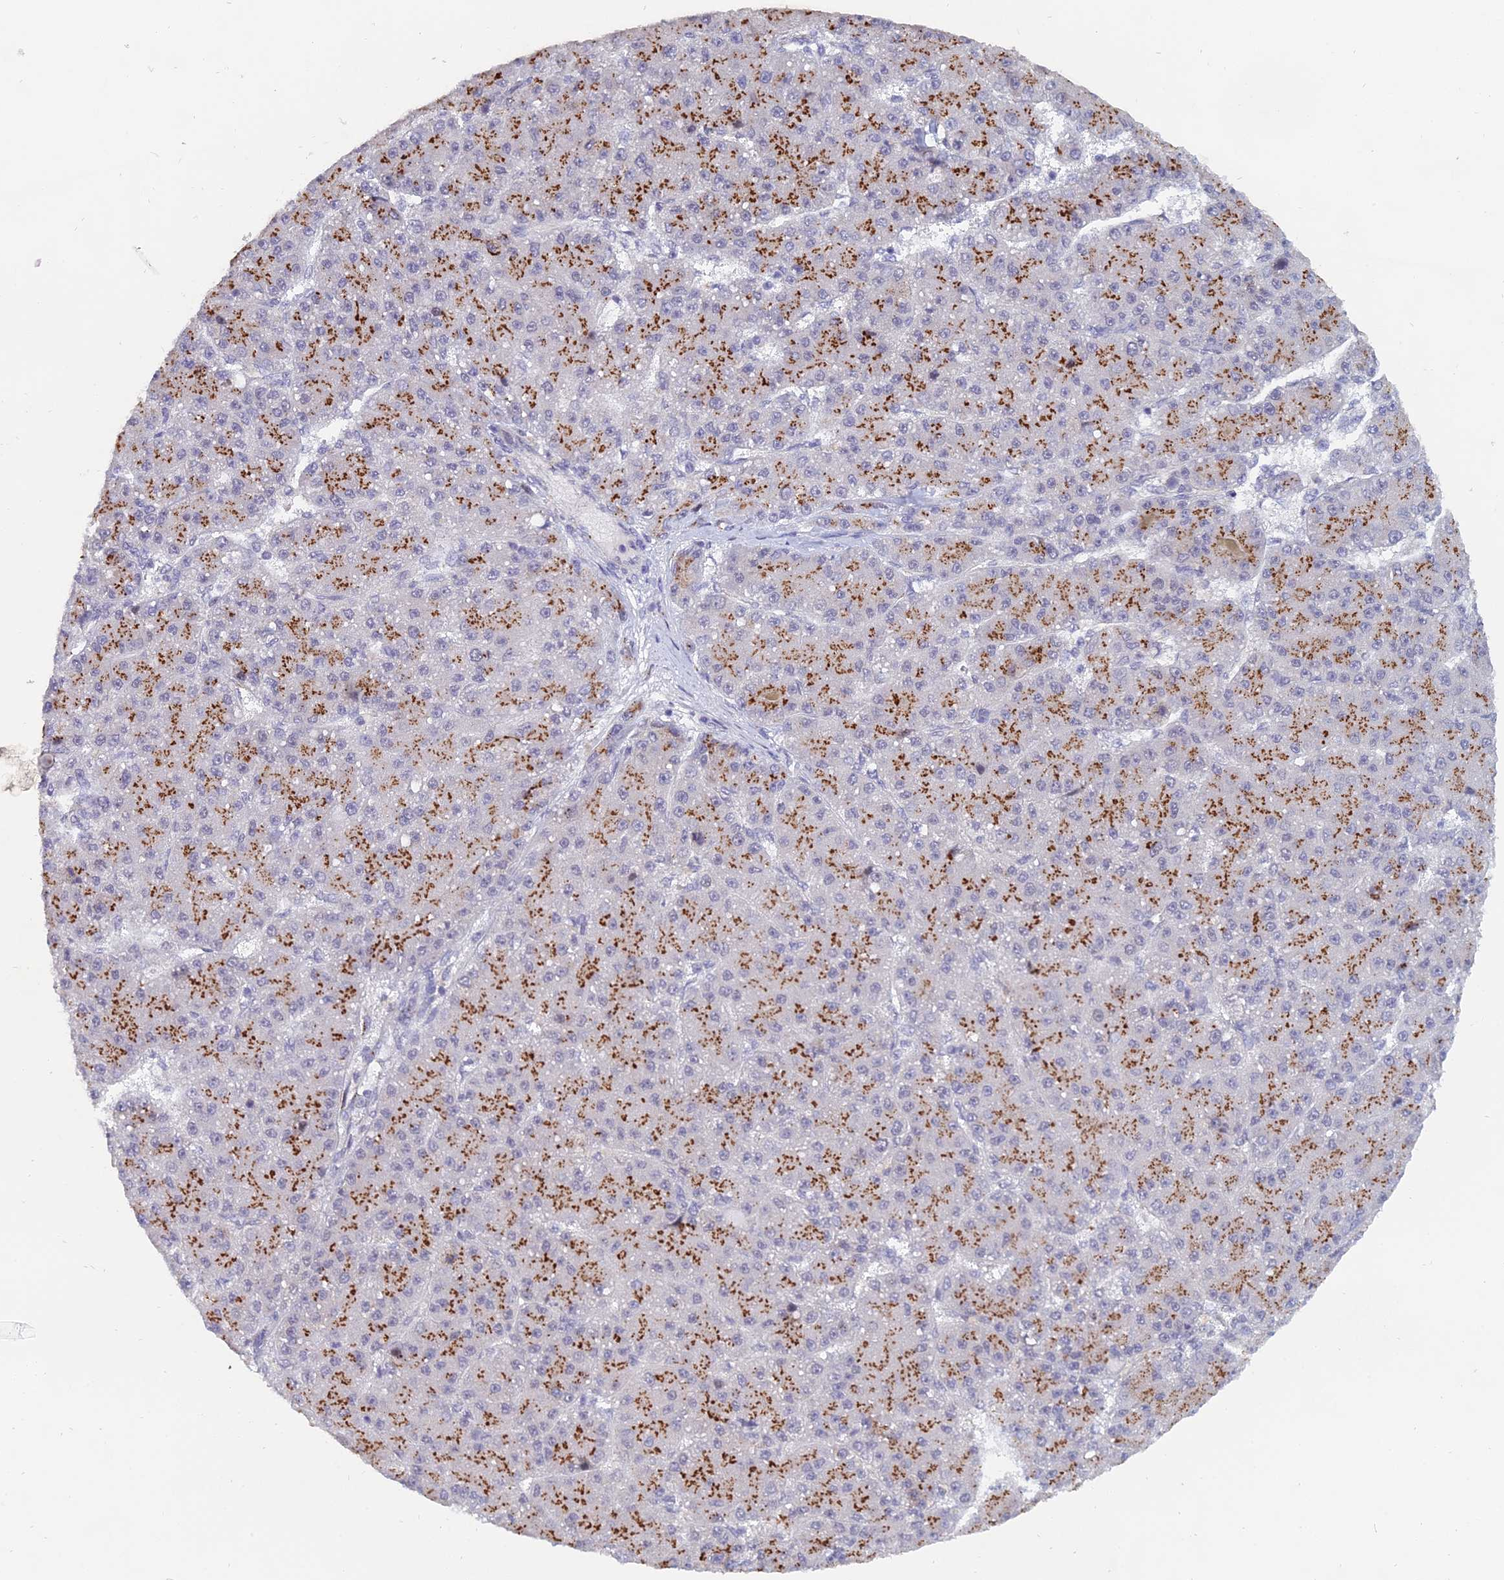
{"staining": {"intensity": "strong", "quantity": ">75%", "location": "cytoplasmic/membranous"}, "tissue": "liver cancer", "cell_type": "Tumor cells", "image_type": "cancer", "snomed": [{"axis": "morphology", "description": "Carcinoma, Hepatocellular, NOS"}, {"axis": "topography", "description": "Liver"}], "caption": "Protein staining displays strong cytoplasmic/membranous positivity in about >75% of tumor cells in liver cancer (hepatocellular carcinoma). The protein is shown in brown color, while the nuclei are stained blue.", "gene": "THOC3", "patient": {"sex": "male", "age": 67}}